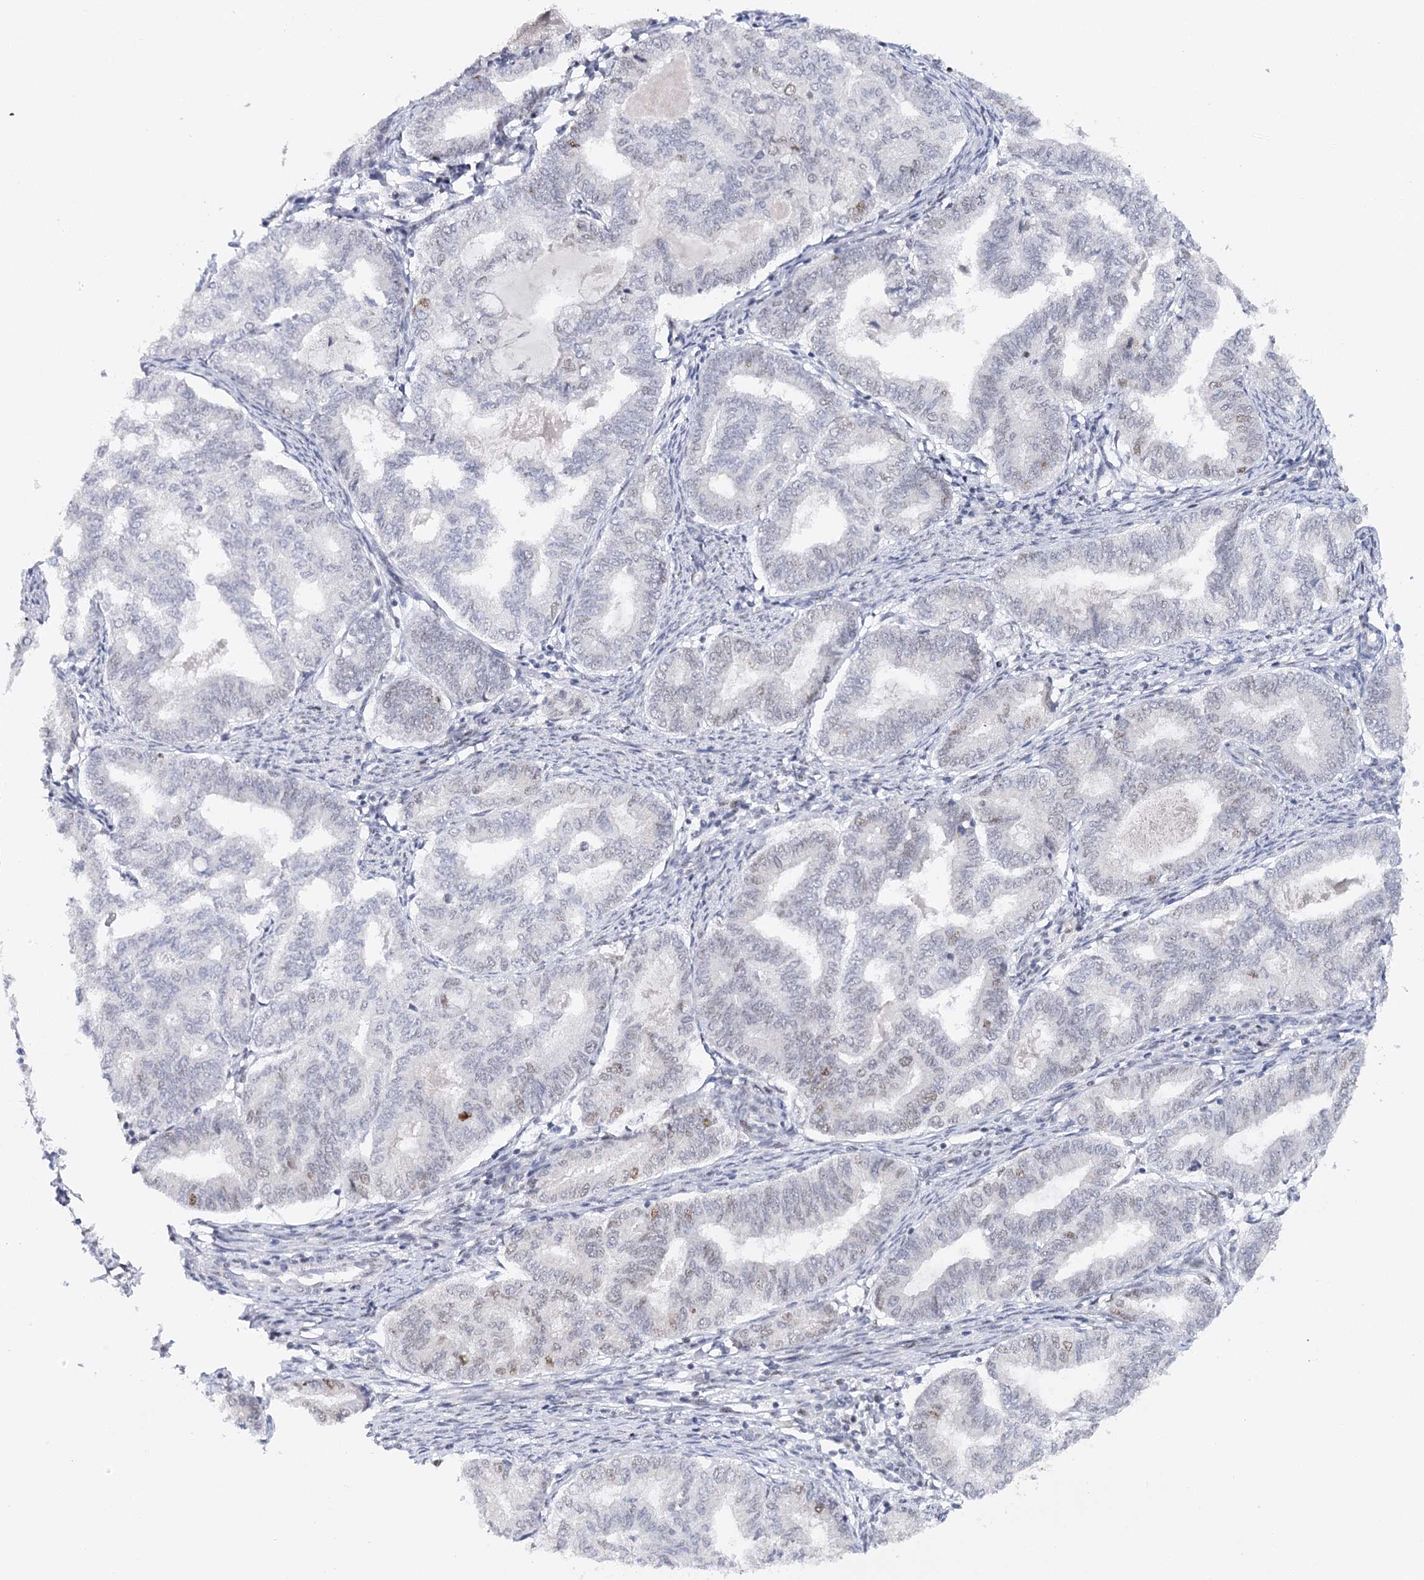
{"staining": {"intensity": "weak", "quantity": "<25%", "location": "nuclear"}, "tissue": "endometrial cancer", "cell_type": "Tumor cells", "image_type": "cancer", "snomed": [{"axis": "morphology", "description": "Adenocarcinoma, NOS"}, {"axis": "topography", "description": "Endometrium"}], "caption": "The image exhibits no significant staining in tumor cells of endometrial cancer.", "gene": "TP53", "patient": {"sex": "female", "age": 79}}